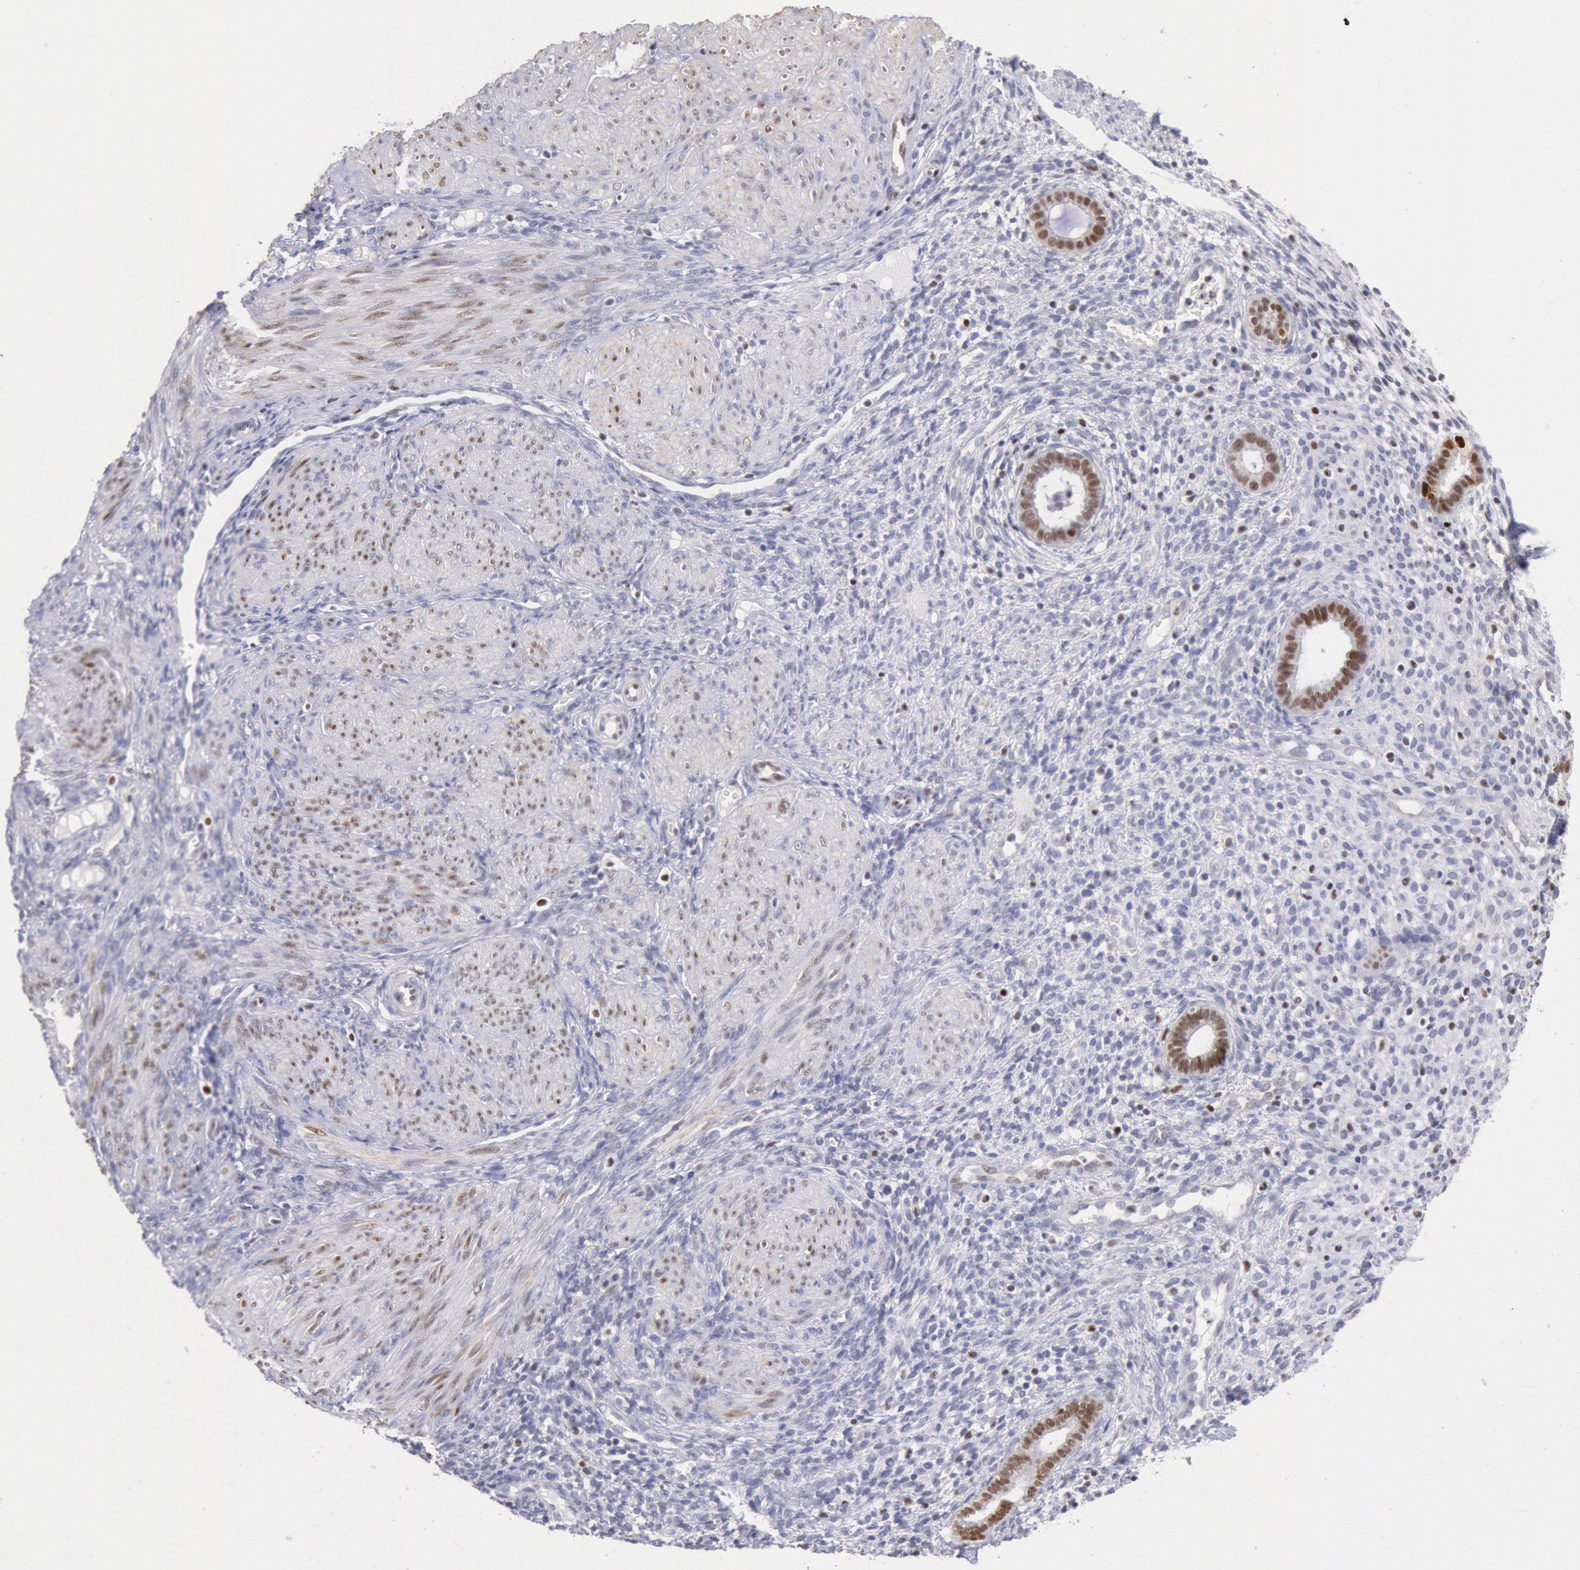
{"staining": {"intensity": "moderate", "quantity": "<25%", "location": "nuclear"}, "tissue": "endometrium", "cell_type": "Cells in endometrial stroma", "image_type": "normal", "snomed": [{"axis": "morphology", "description": "Normal tissue, NOS"}, {"axis": "topography", "description": "Endometrium"}], "caption": "DAB immunohistochemical staining of benign endometrium demonstrates moderate nuclear protein positivity in approximately <25% of cells in endometrial stroma.", "gene": "RPS6KA5", "patient": {"sex": "female", "age": 72}}